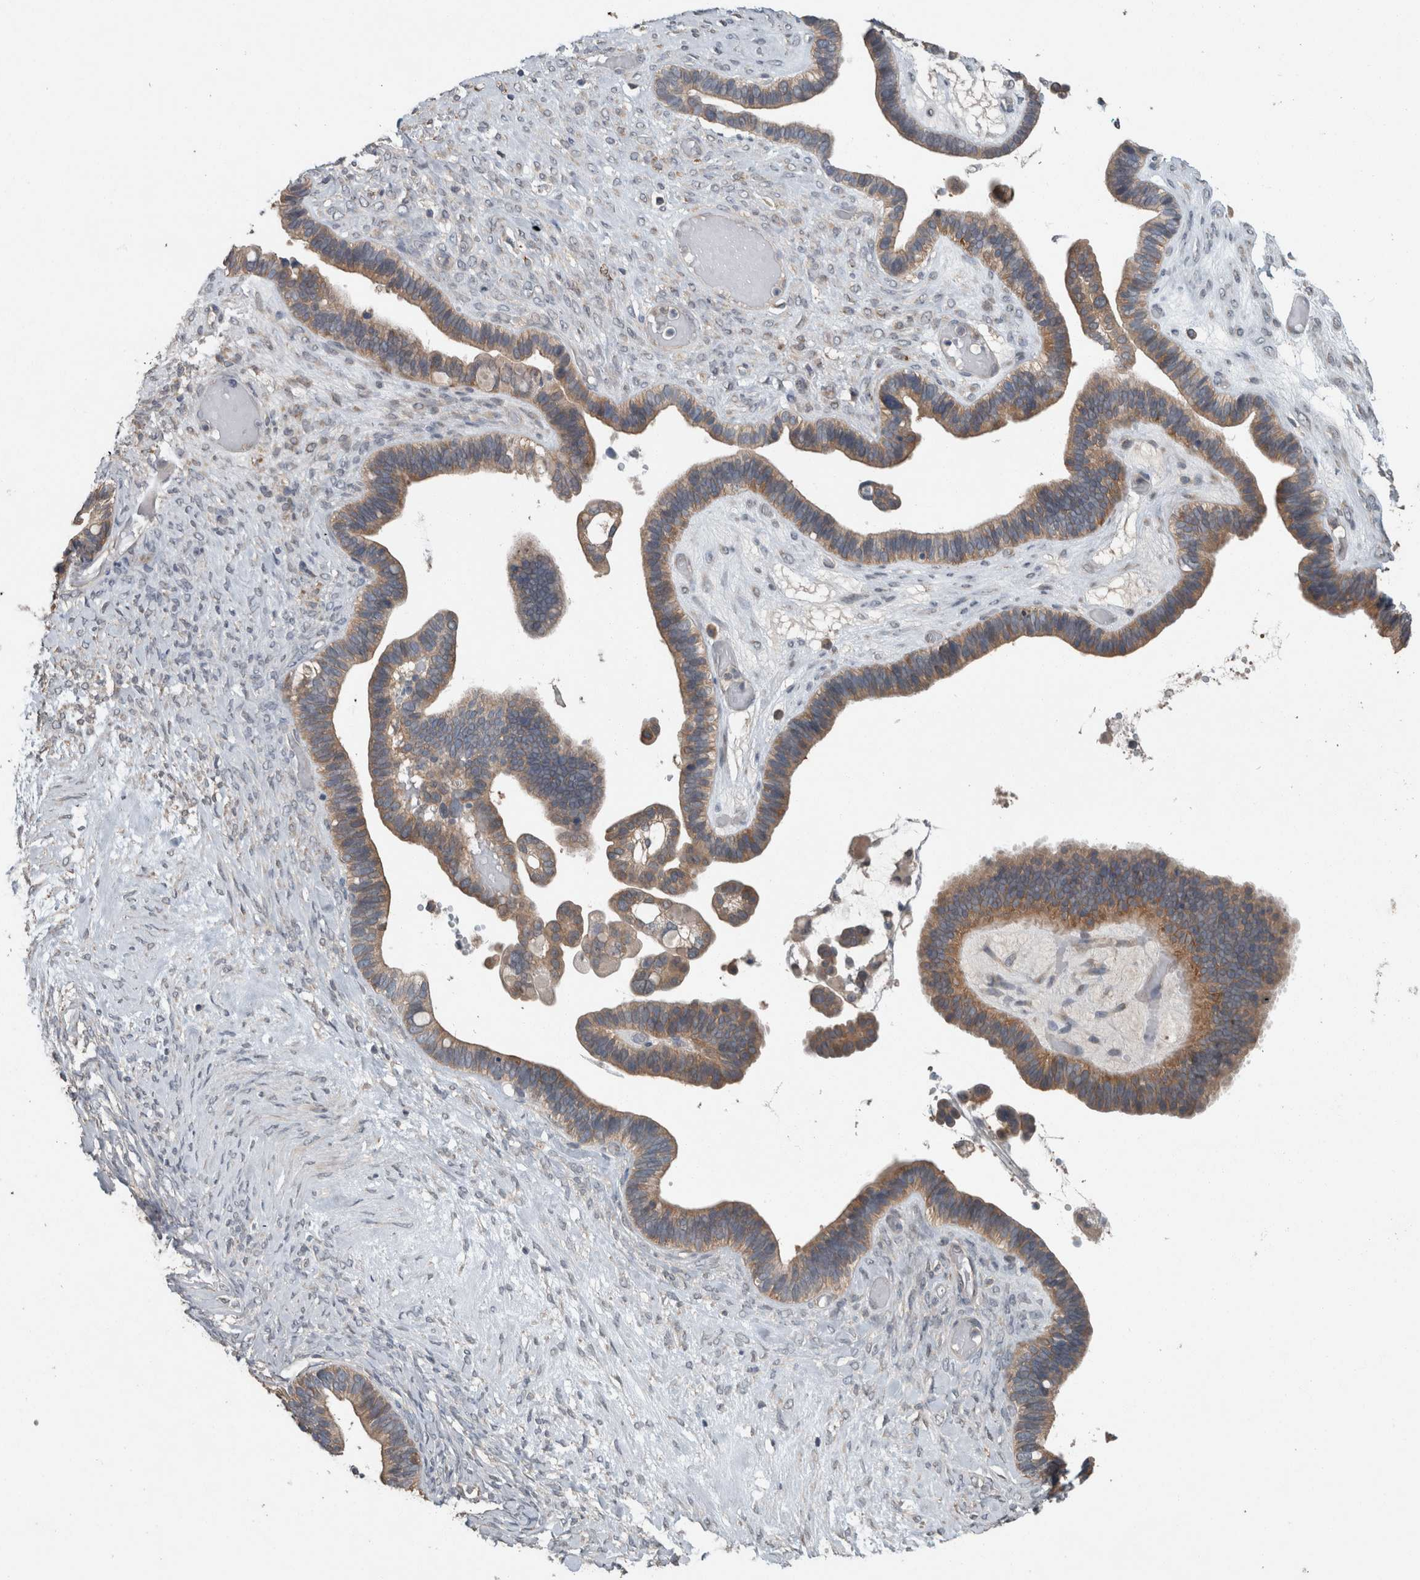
{"staining": {"intensity": "moderate", "quantity": ">75%", "location": "cytoplasmic/membranous"}, "tissue": "ovarian cancer", "cell_type": "Tumor cells", "image_type": "cancer", "snomed": [{"axis": "morphology", "description": "Cystadenocarcinoma, serous, NOS"}, {"axis": "topography", "description": "Ovary"}], "caption": "Protein expression analysis of human ovarian cancer reveals moderate cytoplasmic/membranous staining in approximately >75% of tumor cells.", "gene": "KNTC1", "patient": {"sex": "female", "age": 56}}